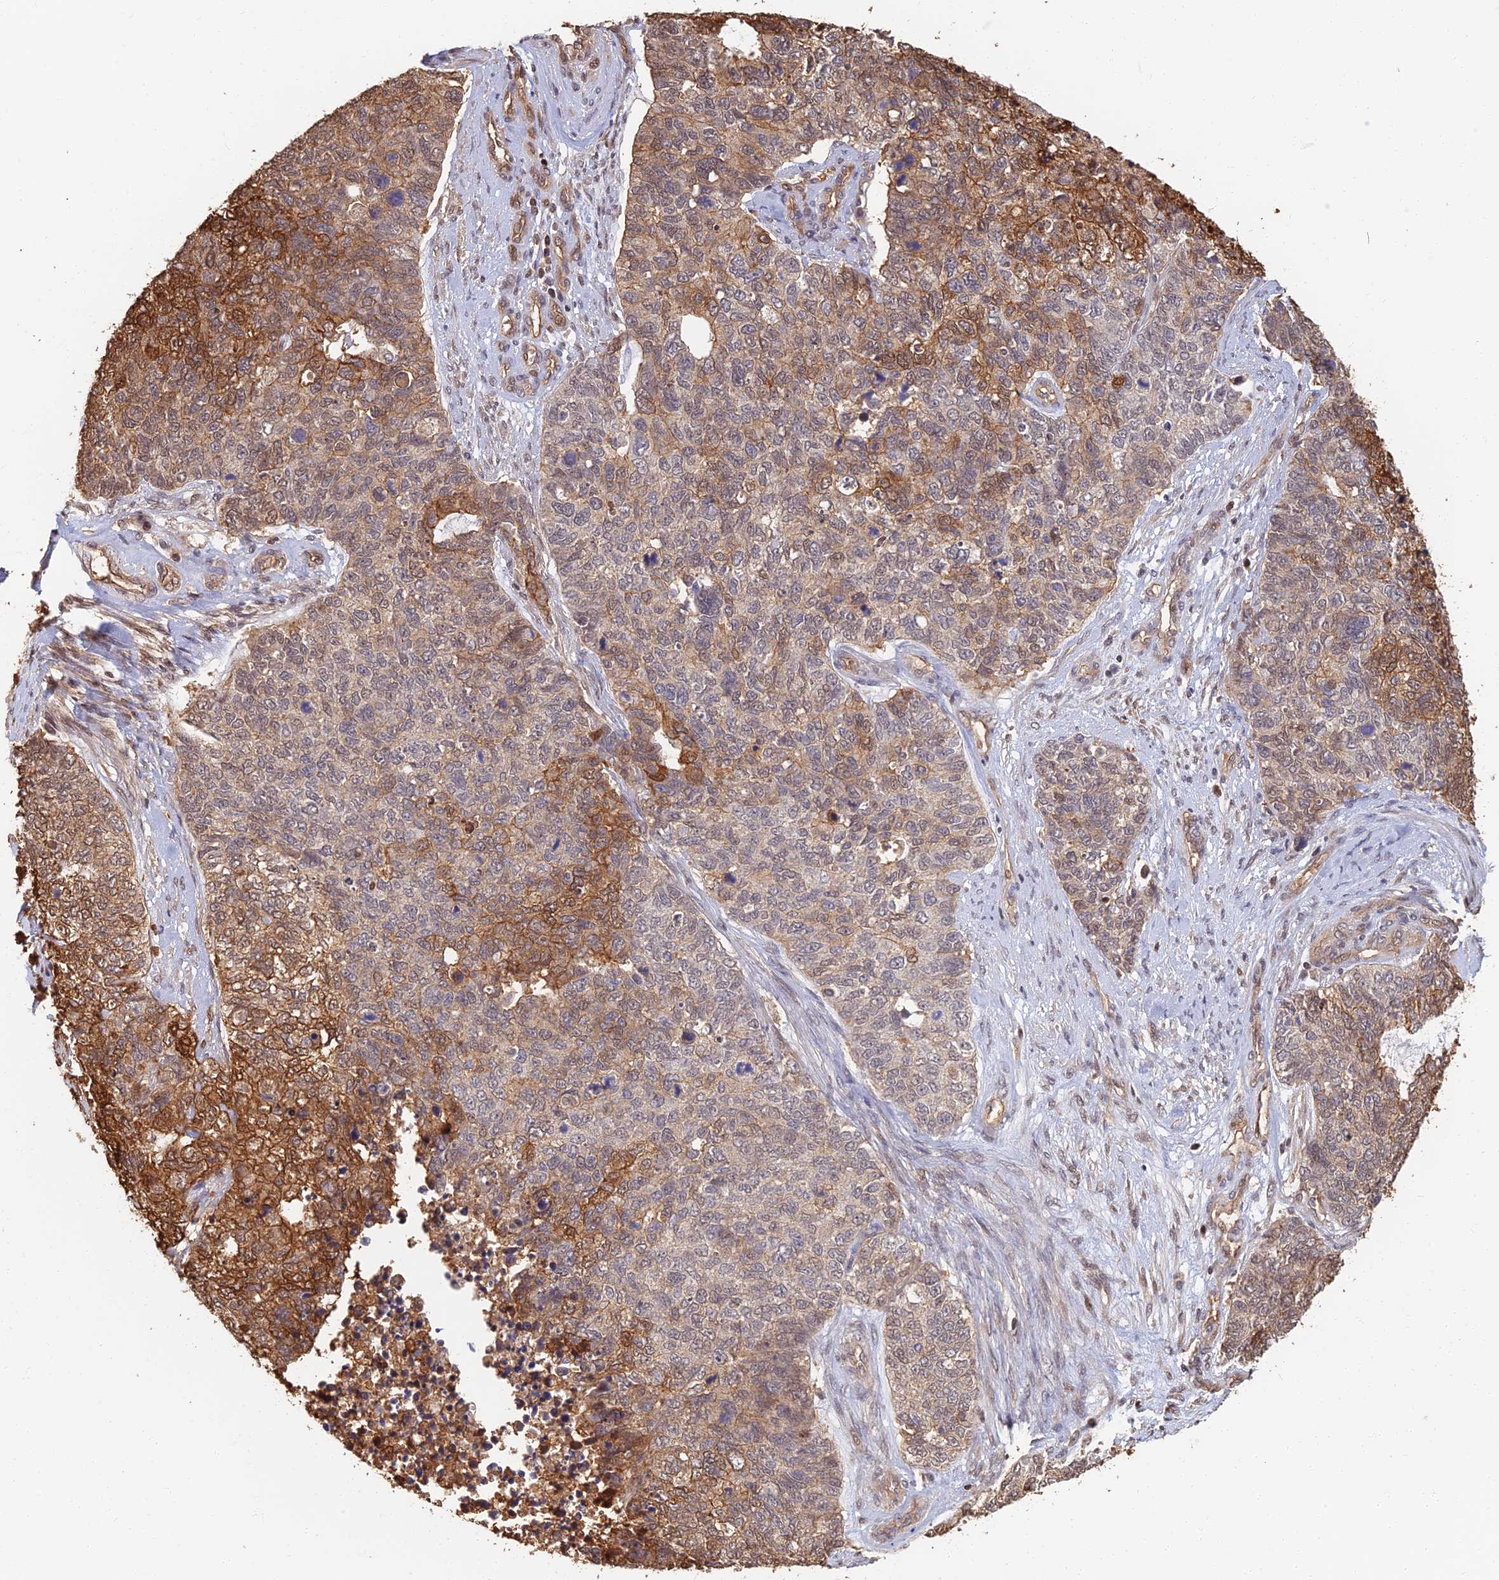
{"staining": {"intensity": "moderate", "quantity": "25%-75%", "location": "cytoplasmic/membranous"}, "tissue": "cervical cancer", "cell_type": "Tumor cells", "image_type": "cancer", "snomed": [{"axis": "morphology", "description": "Squamous cell carcinoma, NOS"}, {"axis": "topography", "description": "Cervix"}], "caption": "Cervical cancer (squamous cell carcinoma) tissue exhibits moderate cytoplasmic/membranous expression in approximately 25%-75% of tumor cells", "gene": "LRRN3", "patient": {"sex": "female", "age": 63}}